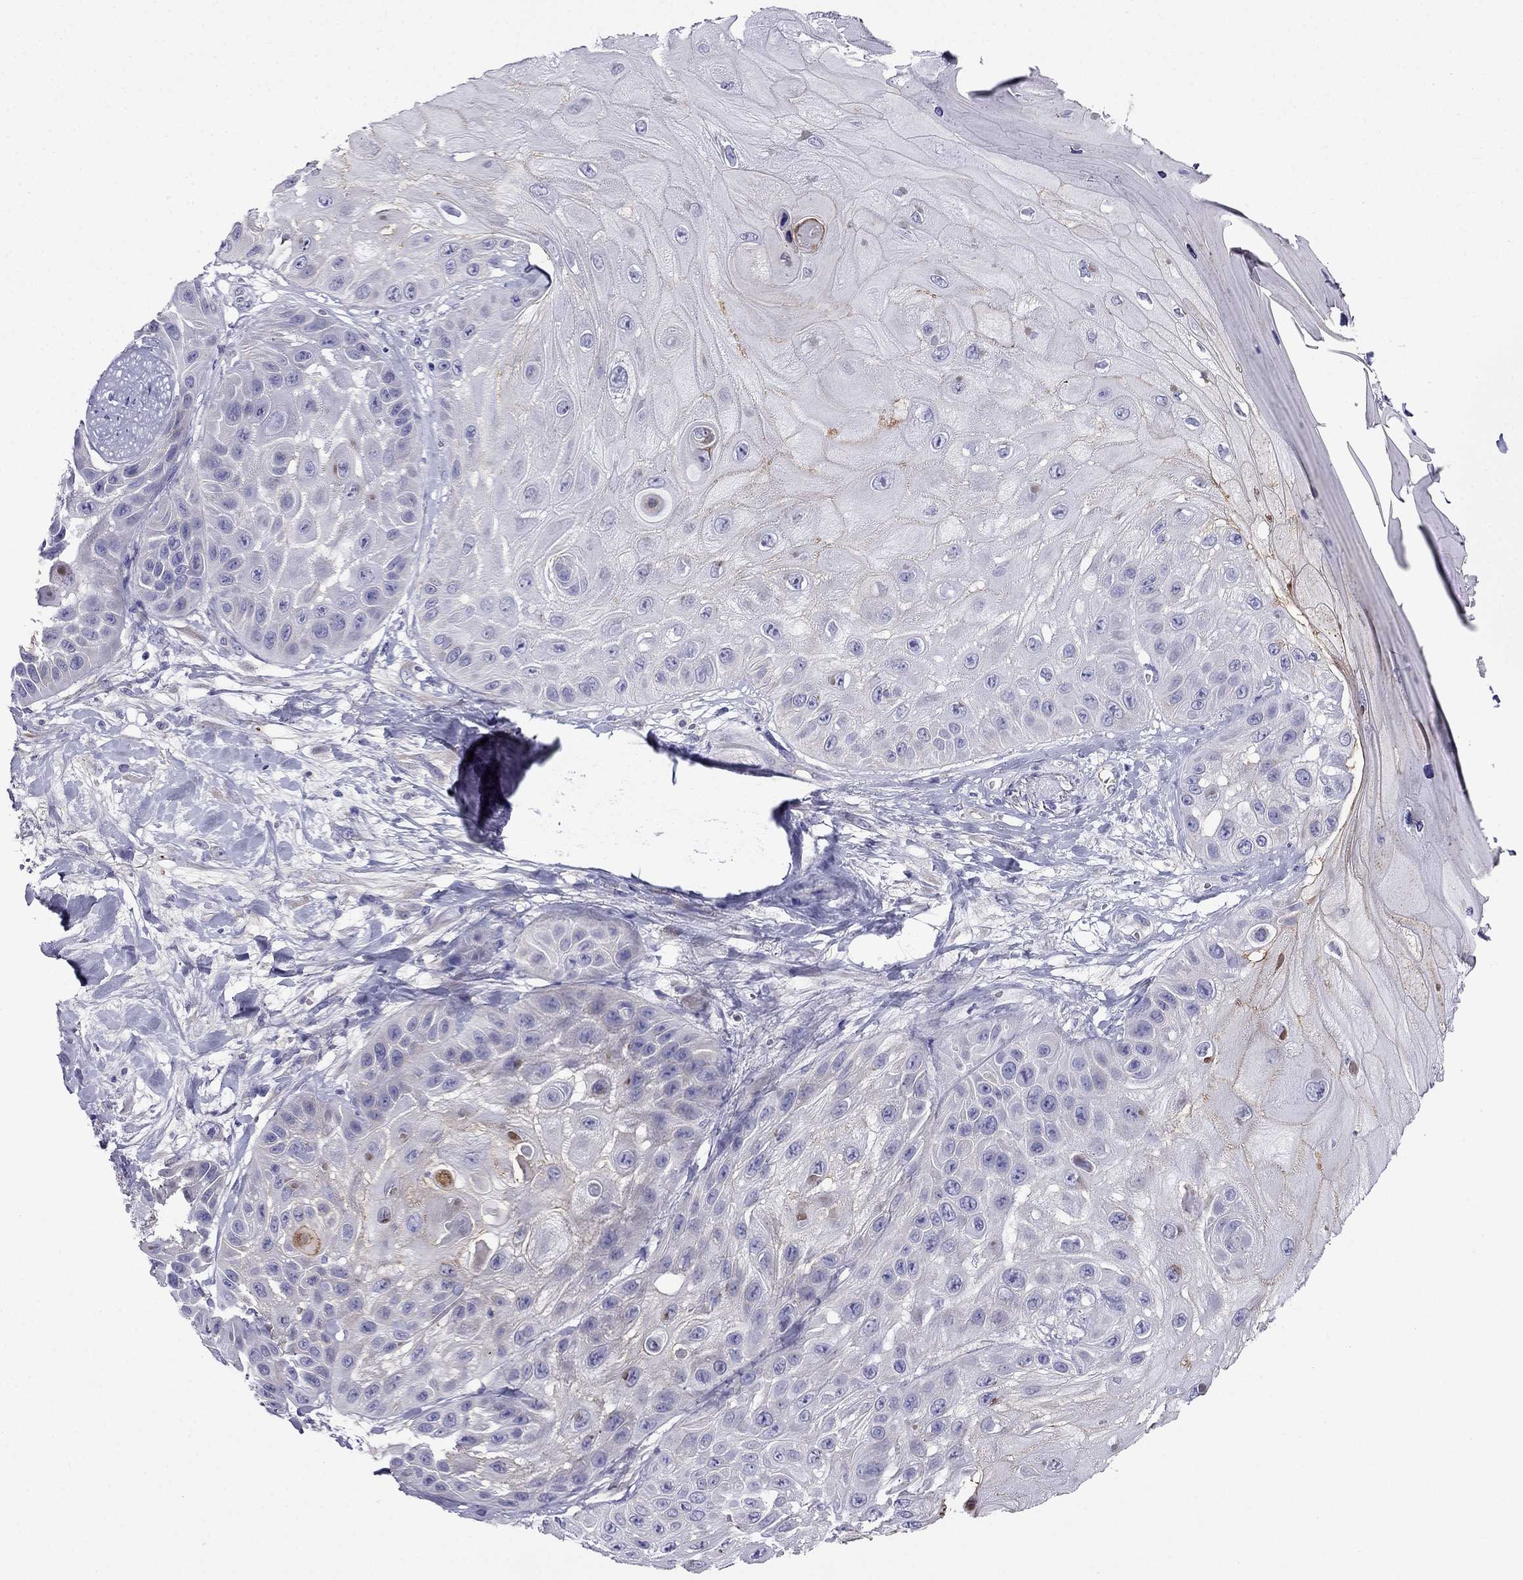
{"staining": {"intensity": "moderate", "quantity": "<25%", "location": "cytoplasmic/membranous"}, "tissue": "skin cancer", "cell_type": "Tumor cells", "image_type": "cancer", "snomed": [{"axis": "morphology", "description": "Normal tissue, NOS"}, {"axis": "morphology", "description": "Squamous cell carcinoma, NOS"}, {"axis": "topography", "description": "Skin"}], "caption": "Immunohistochemical staining of human skin cancer (squamous cell carcinoma) exhibits low levels of moderate cytoplasmic/membranous protein expression in approximately <25% of tumor cells.", "gene": "TBC1D21", "patient": {"sex": "male", "age": 79}}